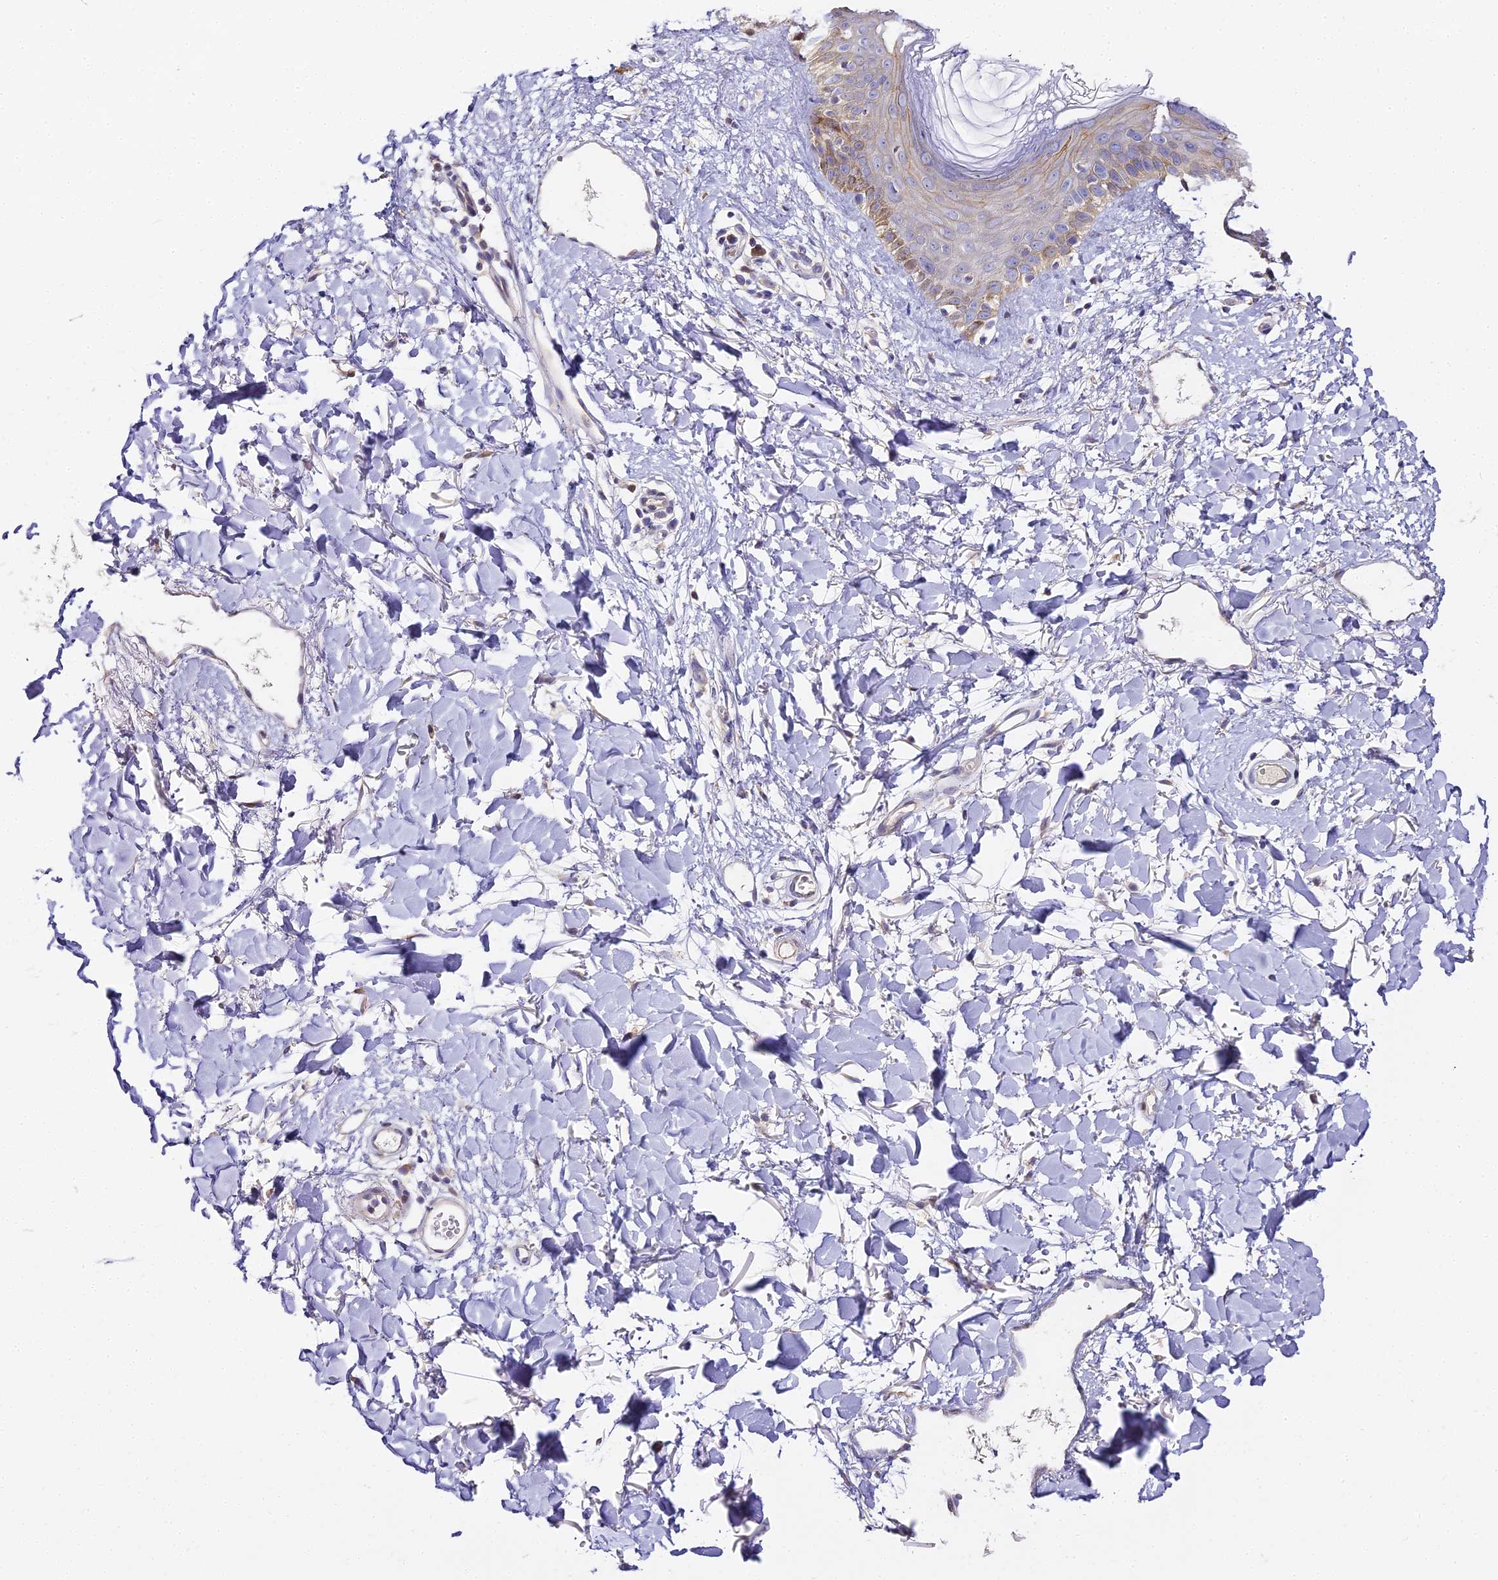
{"staining": {"intensity": "negative", "quantity": "none", "location": "none"}, "tissue": "skin", "cell_type": "Fibroblasts", "image_type": "normal", "snomed": [{"axis": "morphology", "description": "Normal tissue, NOS"}, {"axis": "topography", "description": "Skin"}], "caption": "The histopathology image displays no staining of fibroblasts in normal skin.", "gene": "SERP1", "patient": {"sex": "female", "age": 58}}